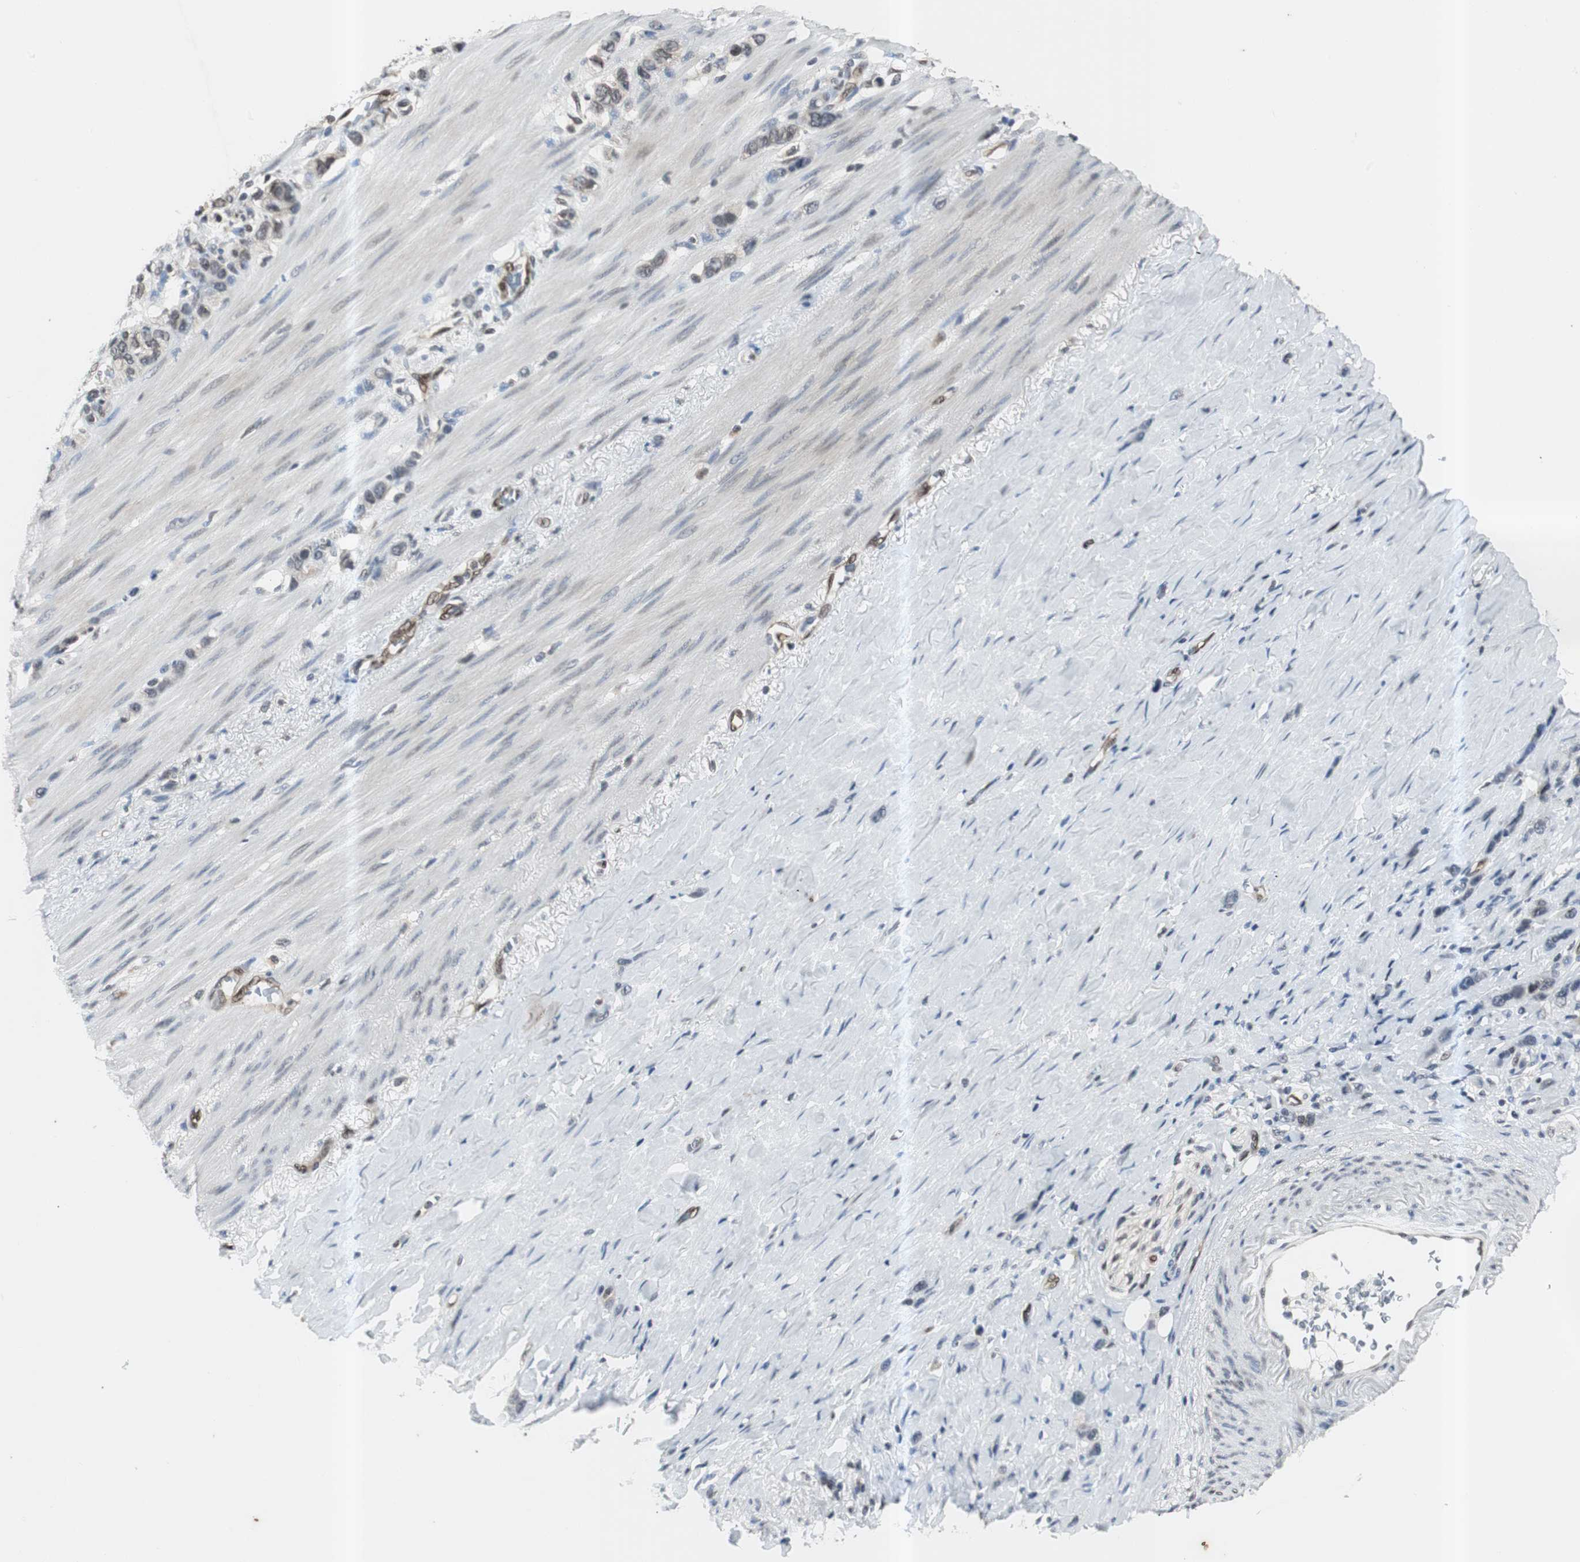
{"staining": {"intensity": "weak", "quantity": ">75%", "location": "cytoplasmic/membranous,nuclear"}, "tissue": "stomach cancer", "cell_type": "Tumor cells", "image_type": "cancer", "snomed": [{"axis": "morphology", "description": "Normal tissue, NOS"}, {"axis": "morphology", "description": "Adenocarcinoma, NOS"}, {"axis": "morphology", "description": "Adenocarcinoma, High grade"}, {"axis": "topography", "description": "Stomach, upper"}, {"axis": "topography", "description": "Stomach"}], "caption": "Stomach adenocarcinoma was stained to show a protein in brown. There is low levels of weak cytoplasmic/membranous and nuclear positivity in approximately >75% of tumor cells.", "gene": "SMAD1", "patient": {"sex": "female", "age": 65}}